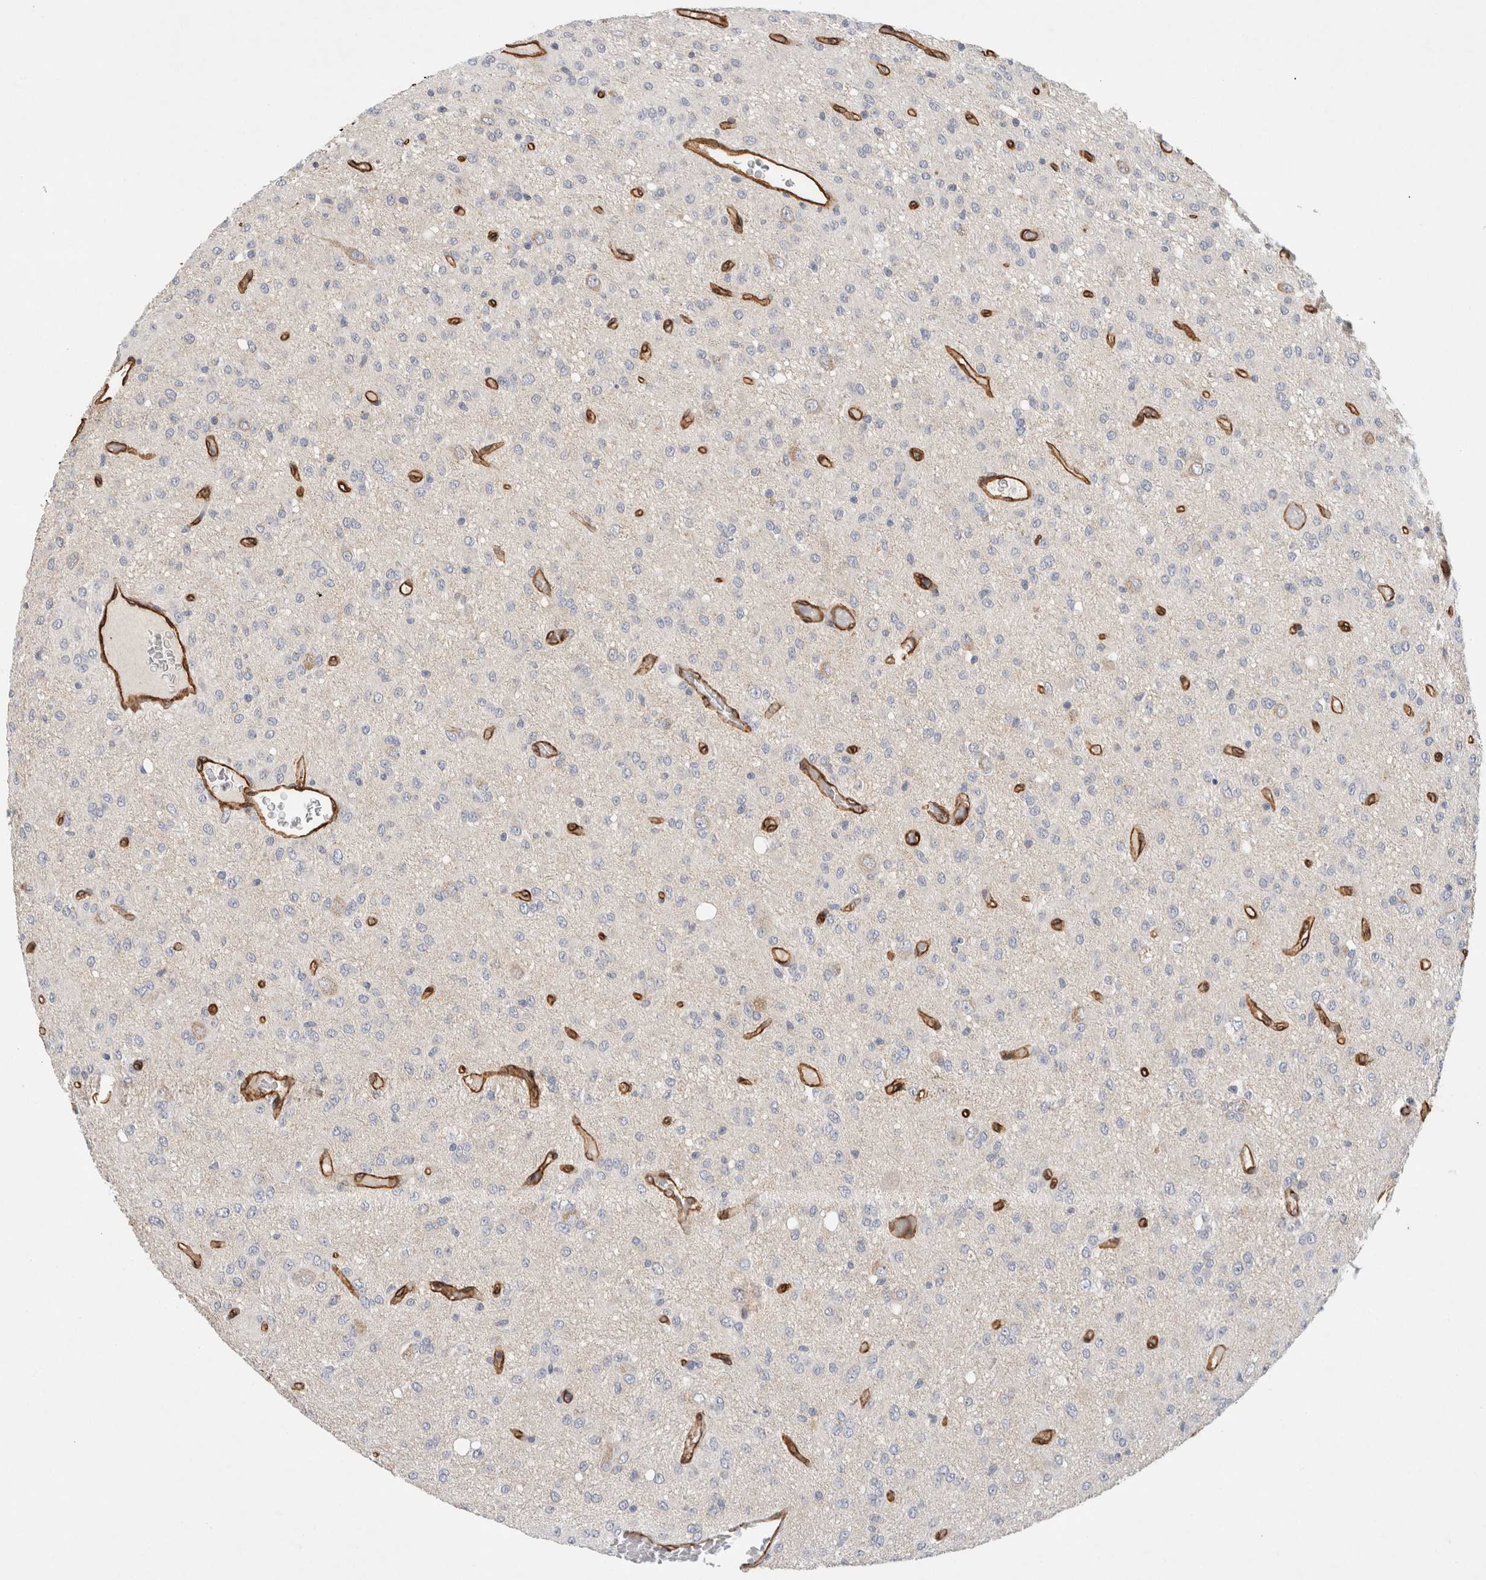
{"staining": {"intensity": "negative", "quantity": "none", "location": "none"}, "tissue": "glioma", "cell_type": "Tumor cells", "image_type": "cancer", "snomed": [{"axis": "morphology", "description": "Glioma, malignant, High grade"}, {"axis": "topography", "description": "Brain"}], "caption": "A histopathology image of human glioma is negative for staining in tumor cells. (DAB (3,3'-diaminobenzidine) immunohistochemistry (IHC), high magnification).", "gene": "JMJD4", "patient": {"sex": "female", "age": 59}}